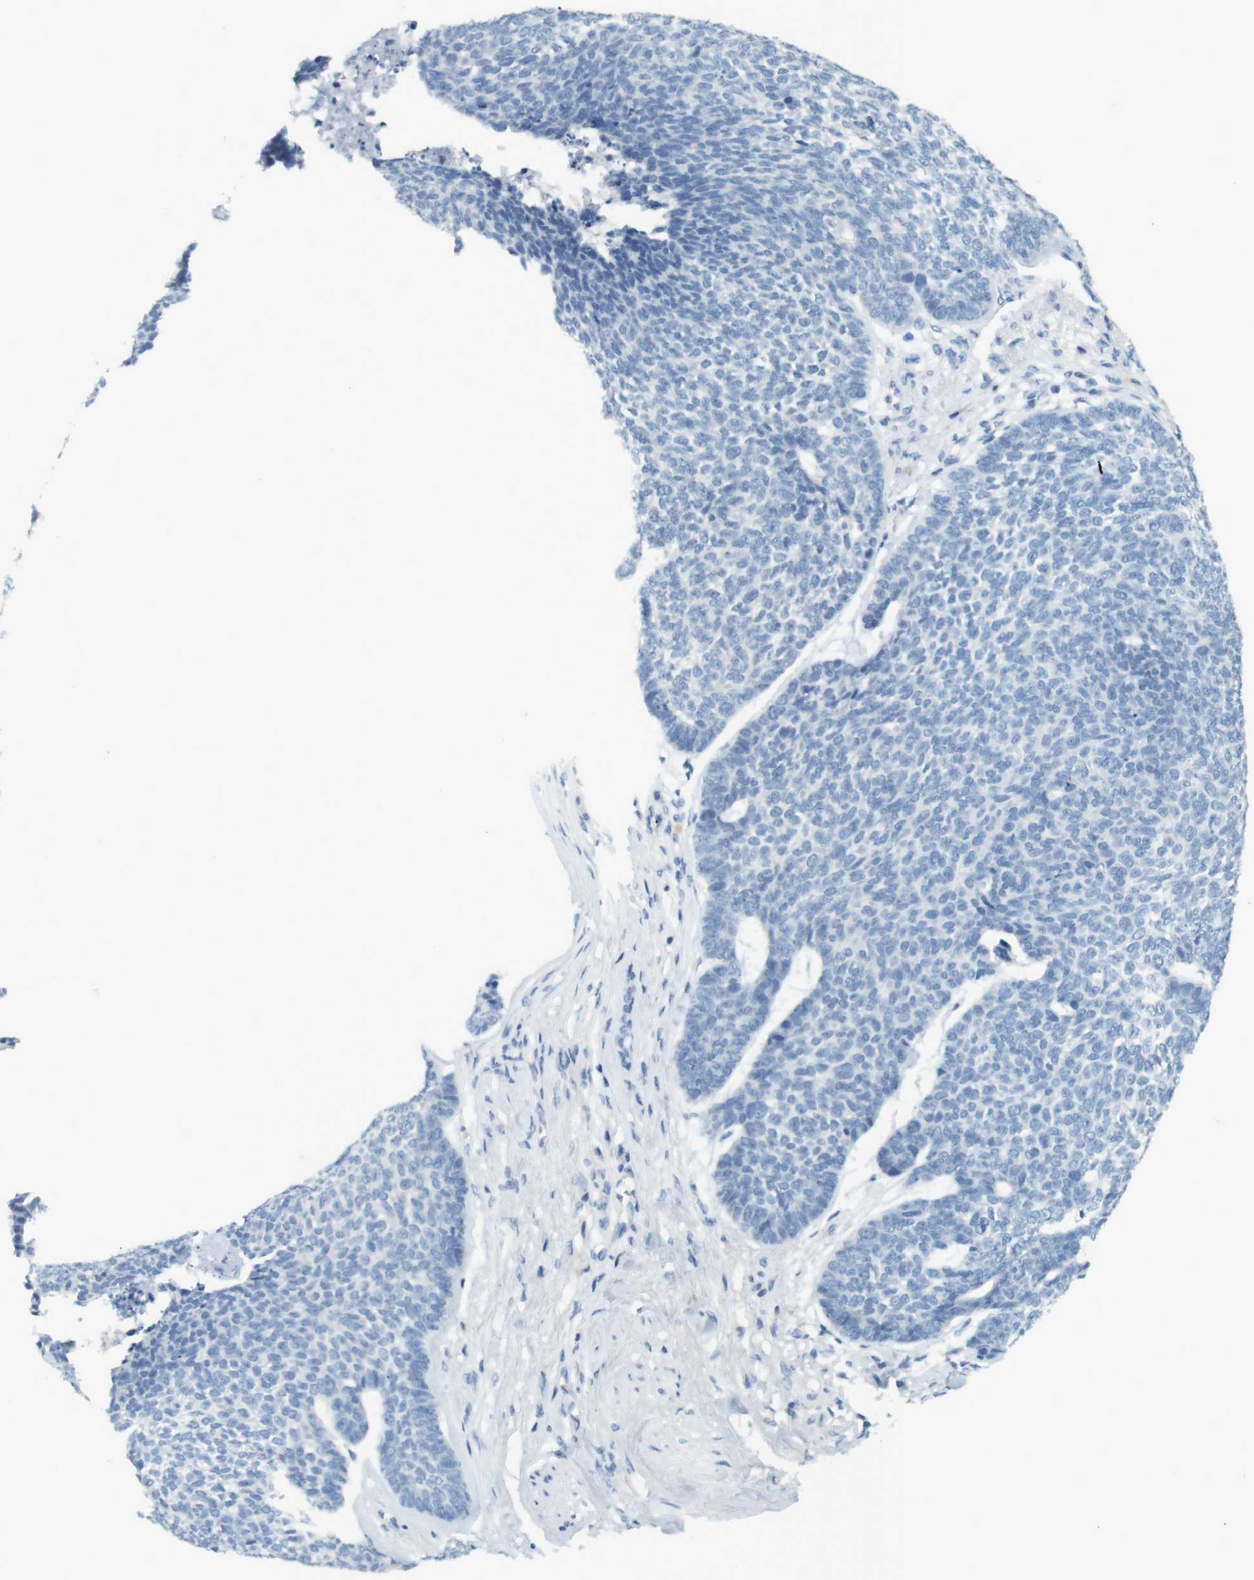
{"staining": {"intensity": "negative", "quantity": "none", "location": "none"}, "tissue": "skin cancer", "cell_type": "Tumor cells", "image_type": "cancer", "snomed": [{"axis": "morphology", "description": "Basal cell carcinoma"}, {"axis": "topography", "description": "Skin"}], "caption": "A high-resolution image shows IHC staining of skin basal cell carcinoma, which shows no significant staining in tumor cells.", "gene": "LRRK2", "patient": {"sex": "male", "age": 84}}